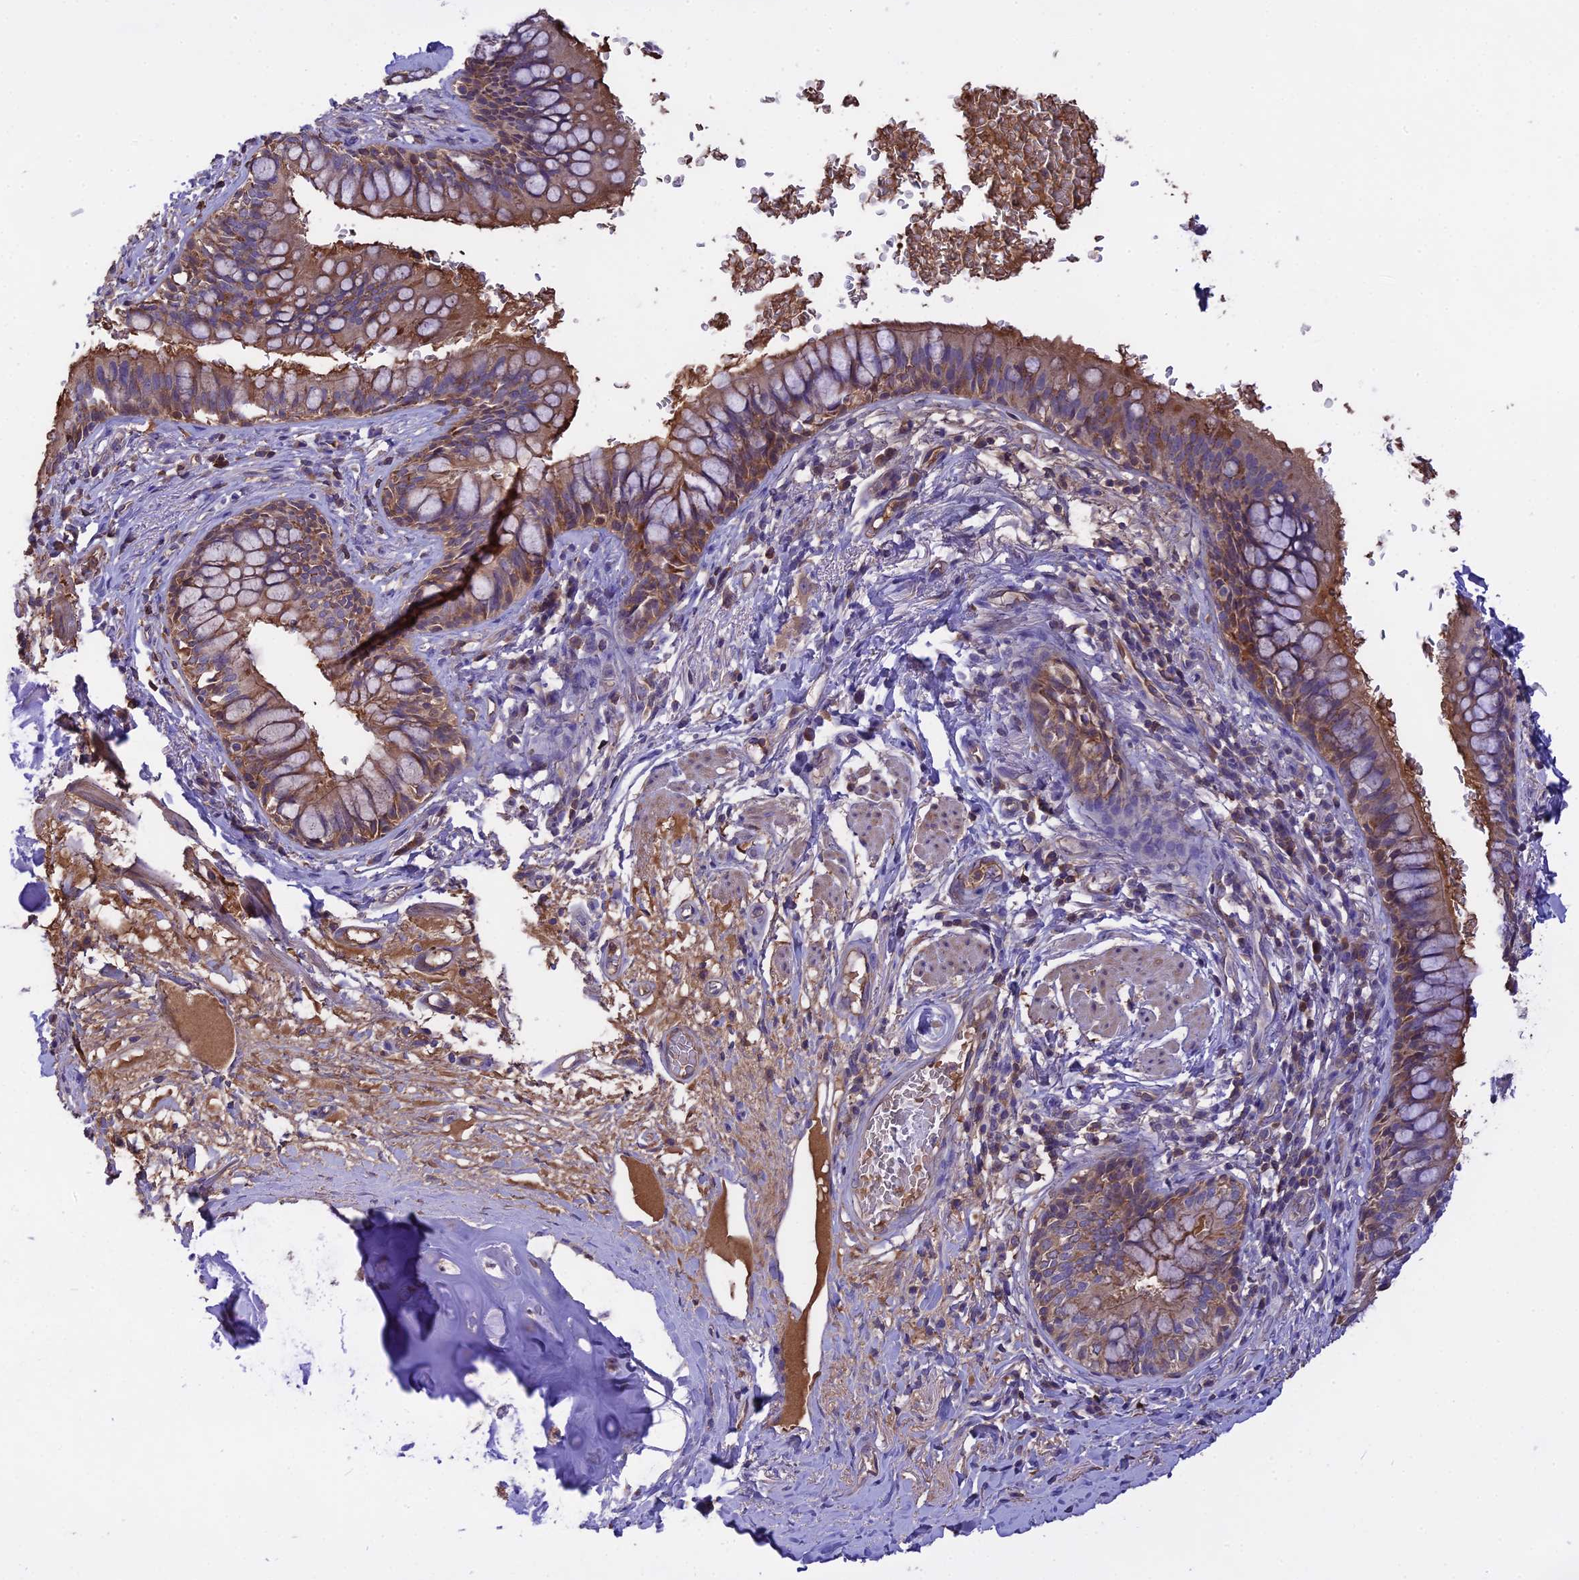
{"staining": {"intensity": "moderate", "quantity": "<25%", "location": "cytoplasmic/membranous"}, "tissue": "bronchus", "cell_type": "Respiratory epithelial cells", "image_type": "normal", "snomed": [{"axis": "morphology", "description": "Normal tissue, NOS"}, {"axis": "topography", "description": "Cartilage tissue"}, {"axis": "topography", "description": "Bronchus"}], "caption": "Immunohistochemical staining of unremarkable bronchus demonstrates moderate cytoplasmic/membranous protein staining in approximately <25% of respiratory epithelial cells. The staining was performed using DAB to visualize the protein expression in brown, while the nuclei were stained in blue with hematoxylin (Magnification: 20x).", "gene": "NUDT8", "patient": {"sex": "female", "age": 36}}